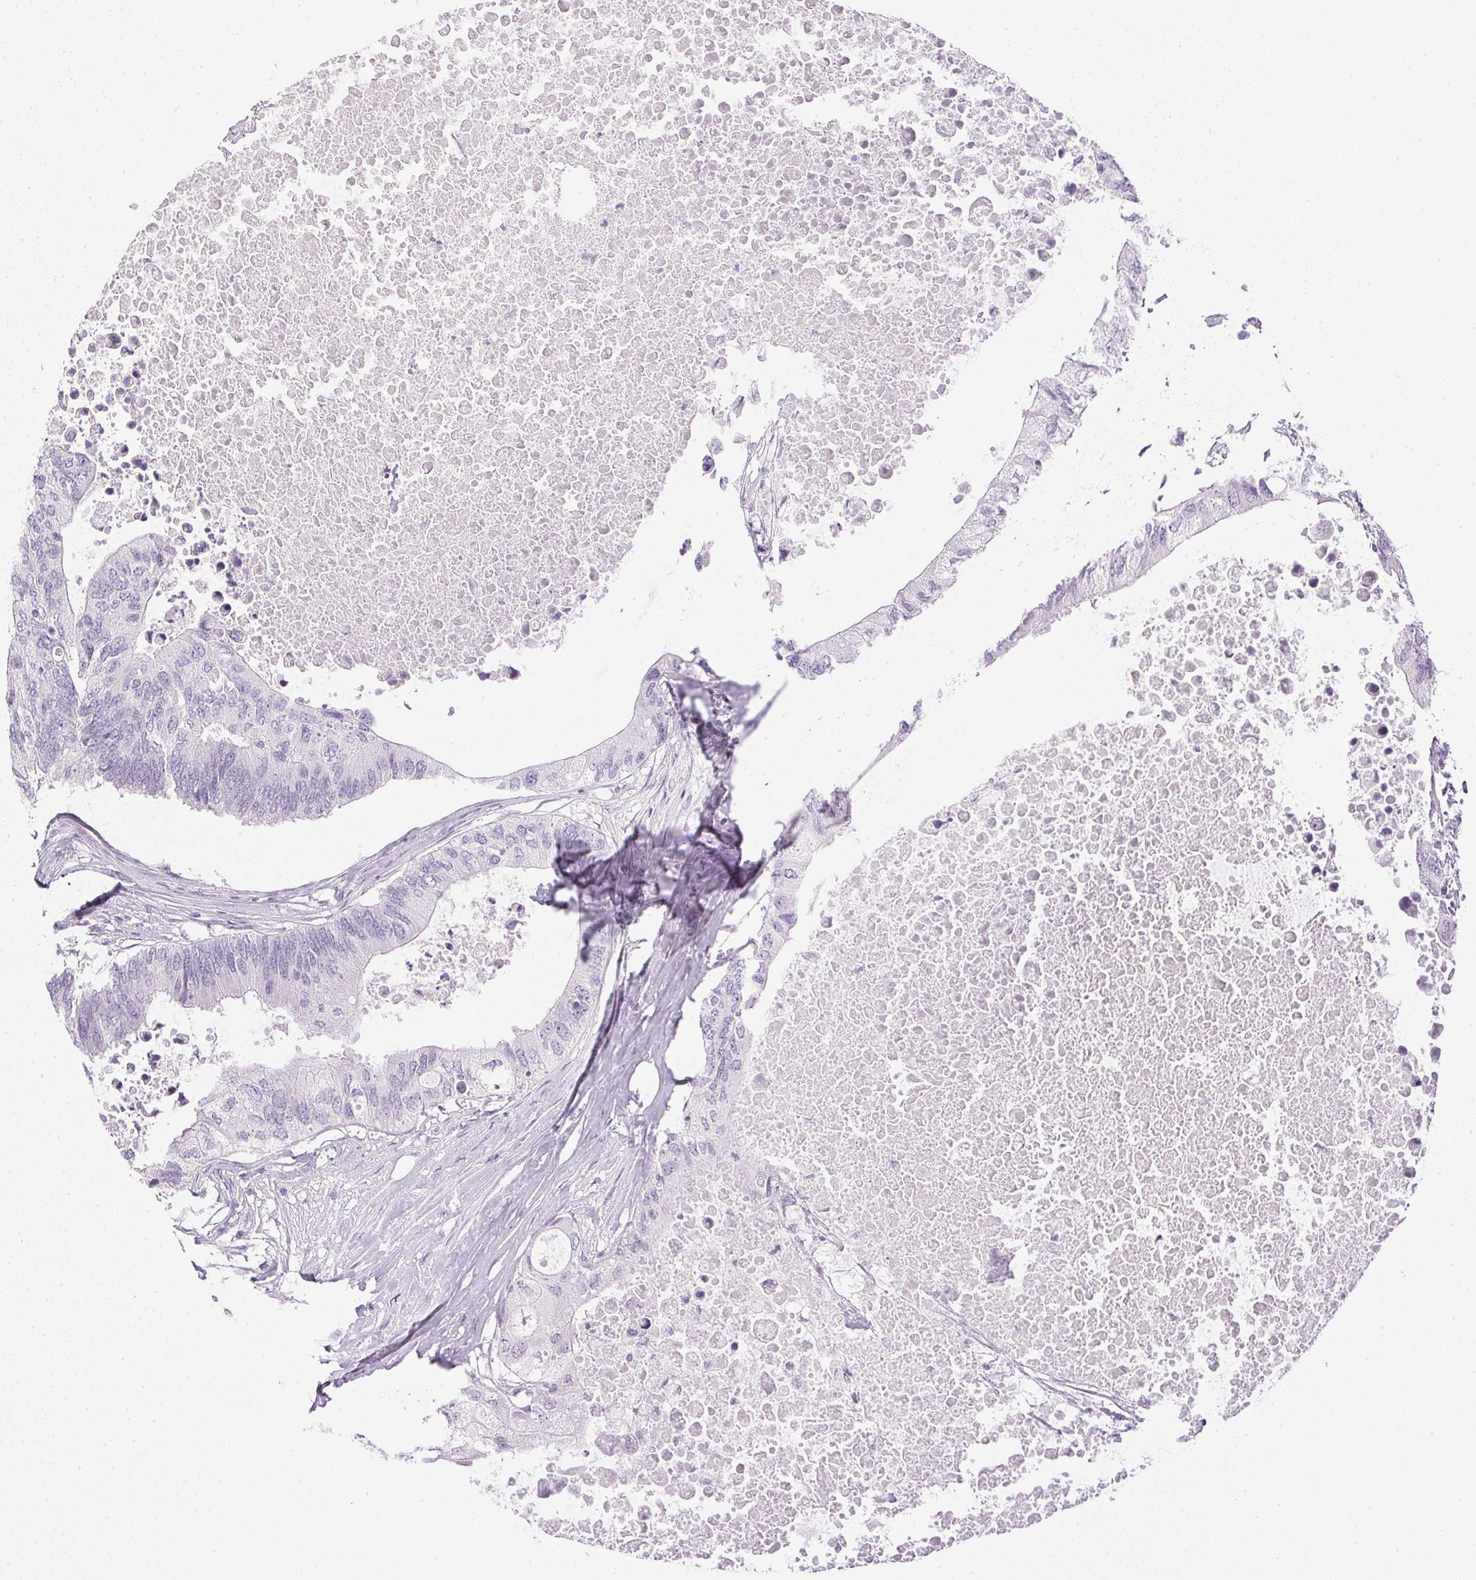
{"staining": {"intensity": "negative", "quantity": "none", "location": "none"}, "tissue": "colorectal cancer", "cell_type": "Tumor cells", "image_type": "cancer", "snomed": [{"axis": "morphology", "description": "Adenocarcinoma, NOS"}, {"axis": "topography", "description": "Colon"}], "caption": "Colorectal cancer stained for a protein using IHC shows no staining tumor cells.", "gene": "CTRL", "patient": {"sex": "male", "age": 71}}